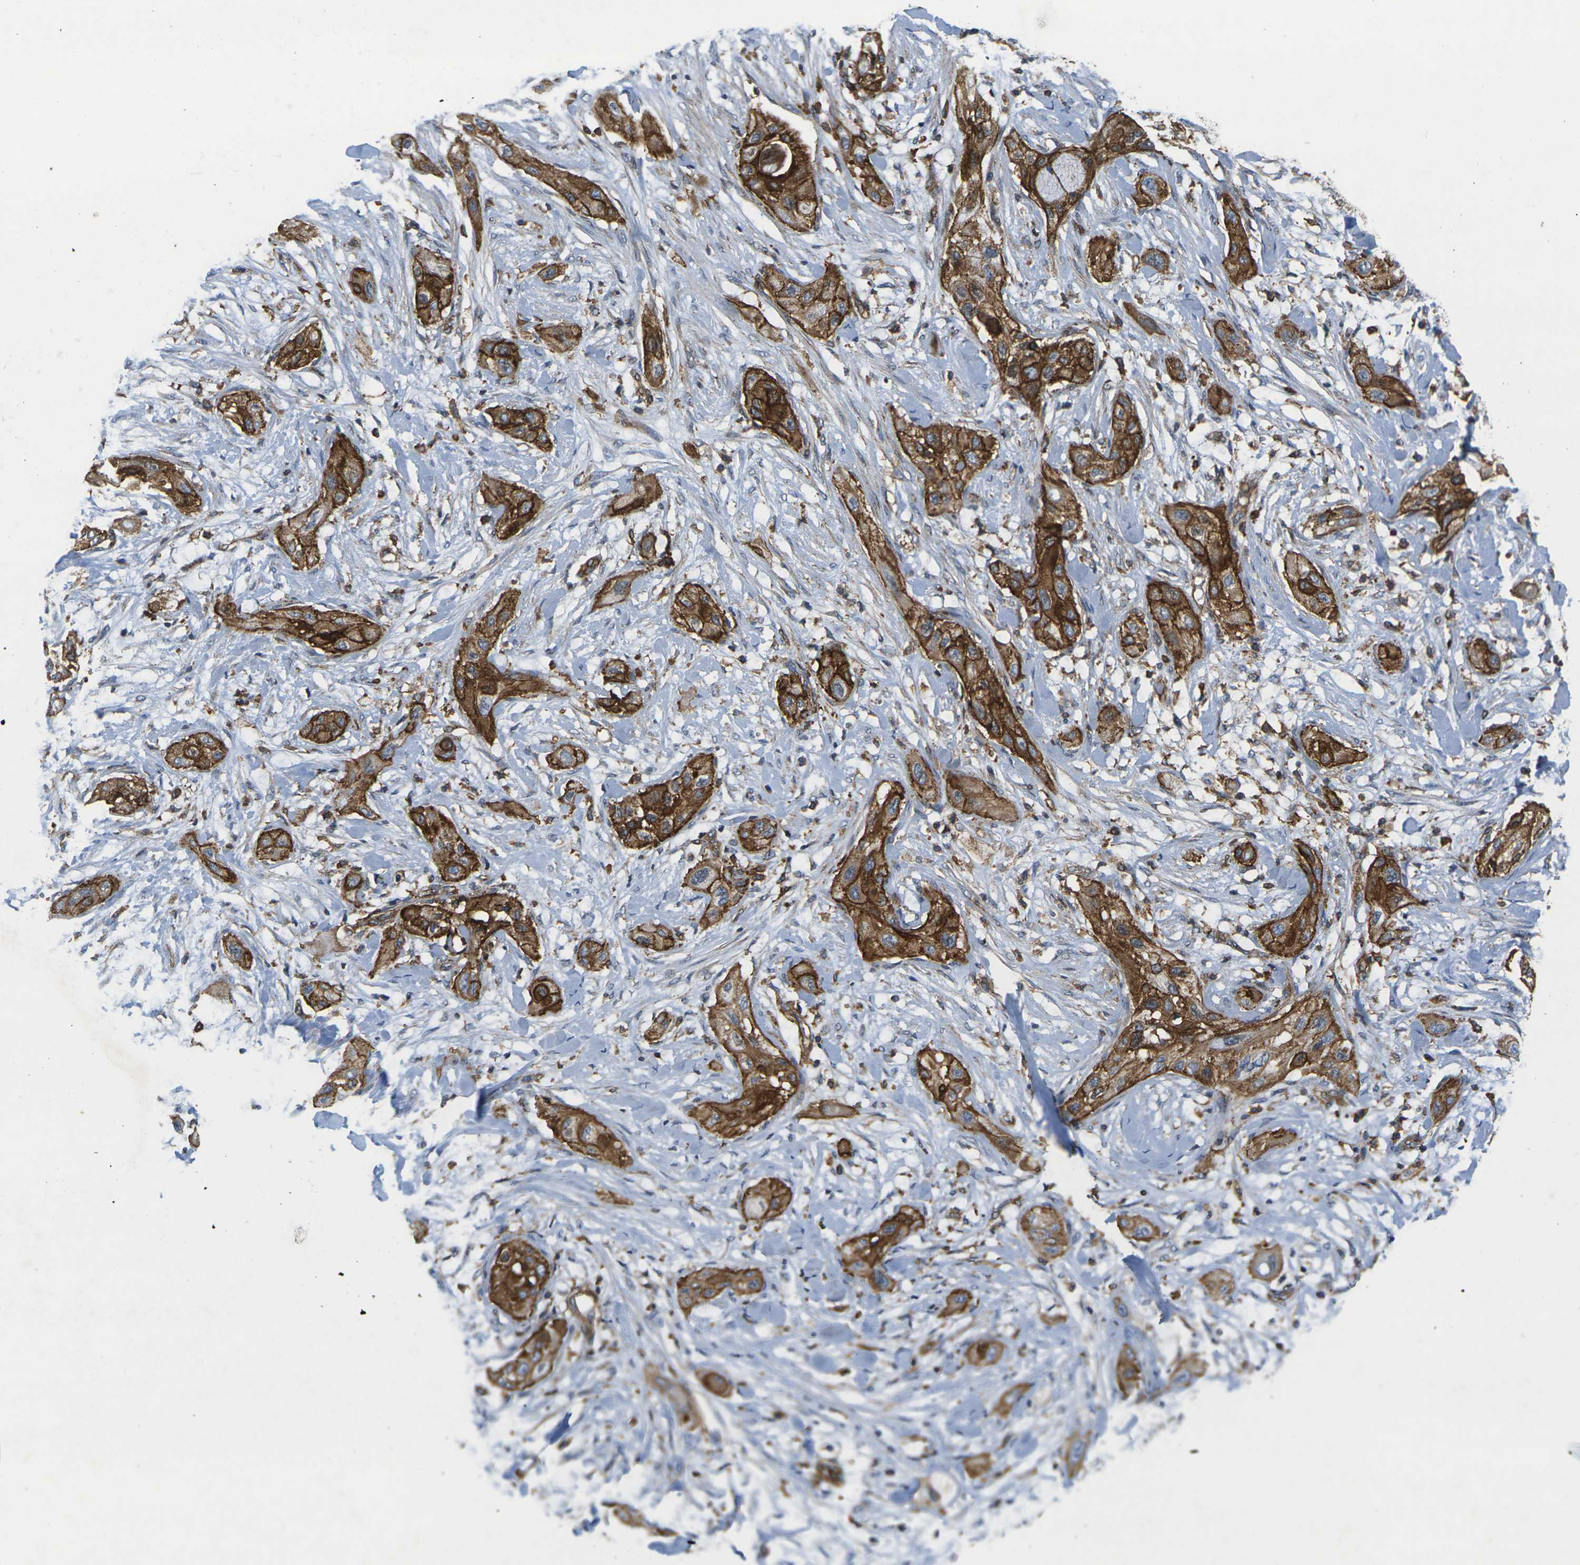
{"staining": {"intensity": "strong", "quantity": ">75%", "location": "cytoplasmic/membranous"}, "tissue": "lung cancer", "cell_type": "Tumor cells", "image_type": "cancer", "snomed": [{"axis": "morphology", "description": "Squamous cell carcinoma, NOS"}, {"axis": "topography", "description": "Lung"}], "caption": "DAB (3,3'-diaminobenzidine) immunohistochemical staining of squamous cell carcinoma (lung) displays strong cytoplasmic/membranous protein staining in approximately >75% of tumor cells. (IHC, brightfield microscopy, high magnification).", "gene": "IQGAP1", "patient": {"sex": "female", "age": 47}}